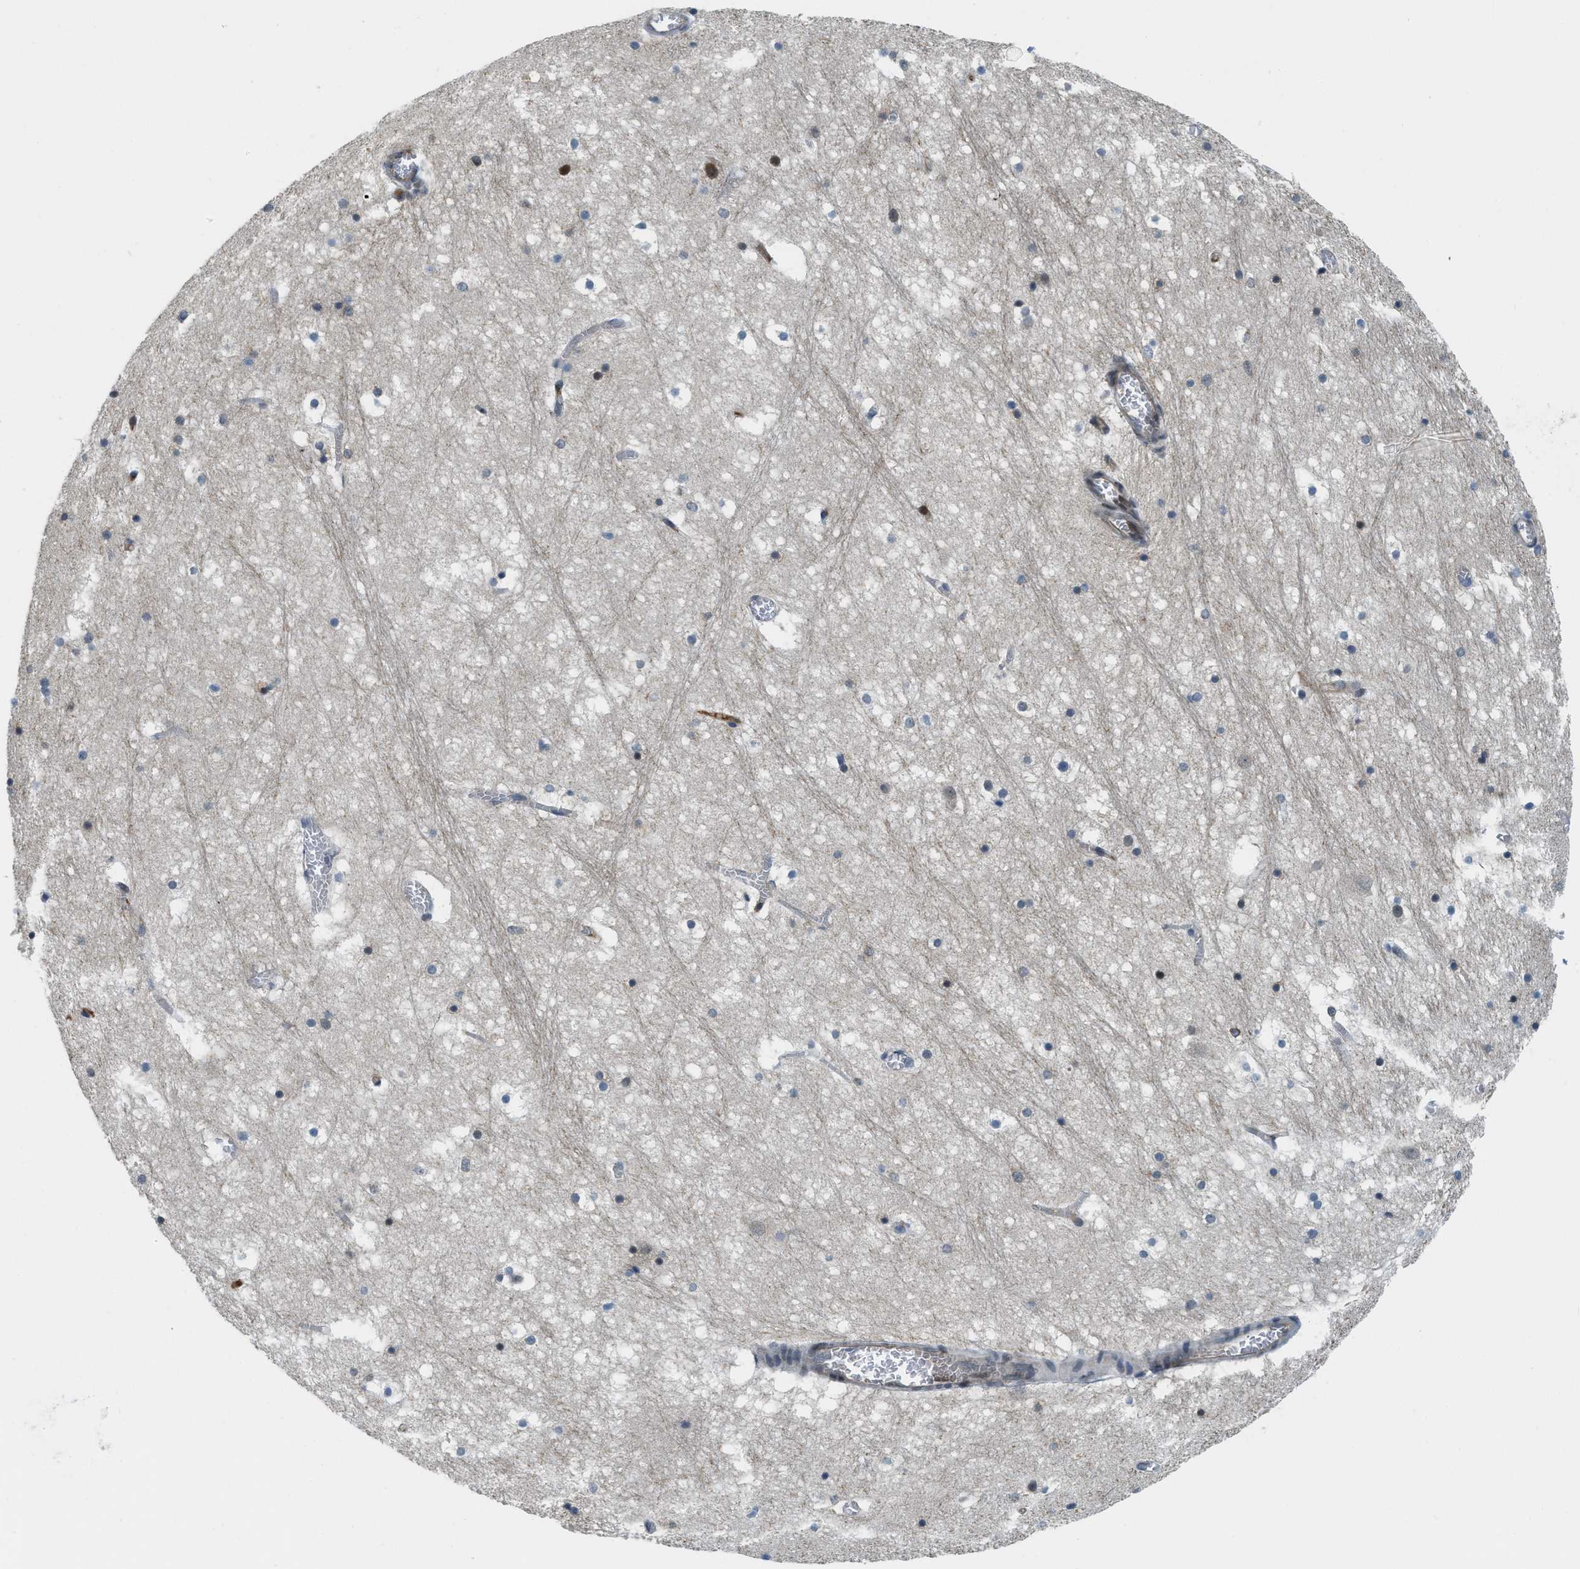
{"staining": {"intensity": "moderate", "quantity": "<25%", "location": "nuclear"}, "tissue": "hippocampus", "cell_type": "Glial cells", "image_type": "normal", "snomed": [{"axis": "morphology", "description": "Normal tissue, NOS"}, {"axis": "topography", "description": "Hippocampus"}], "caption": "This micrograph exhibits immunohistochemistry staining of benign human hippocampus, with low moderate nuclear positivity in approximately <25% of glial cells.", "gene": "KMT2A", "patient": {"sex": "male", "age": 45}}